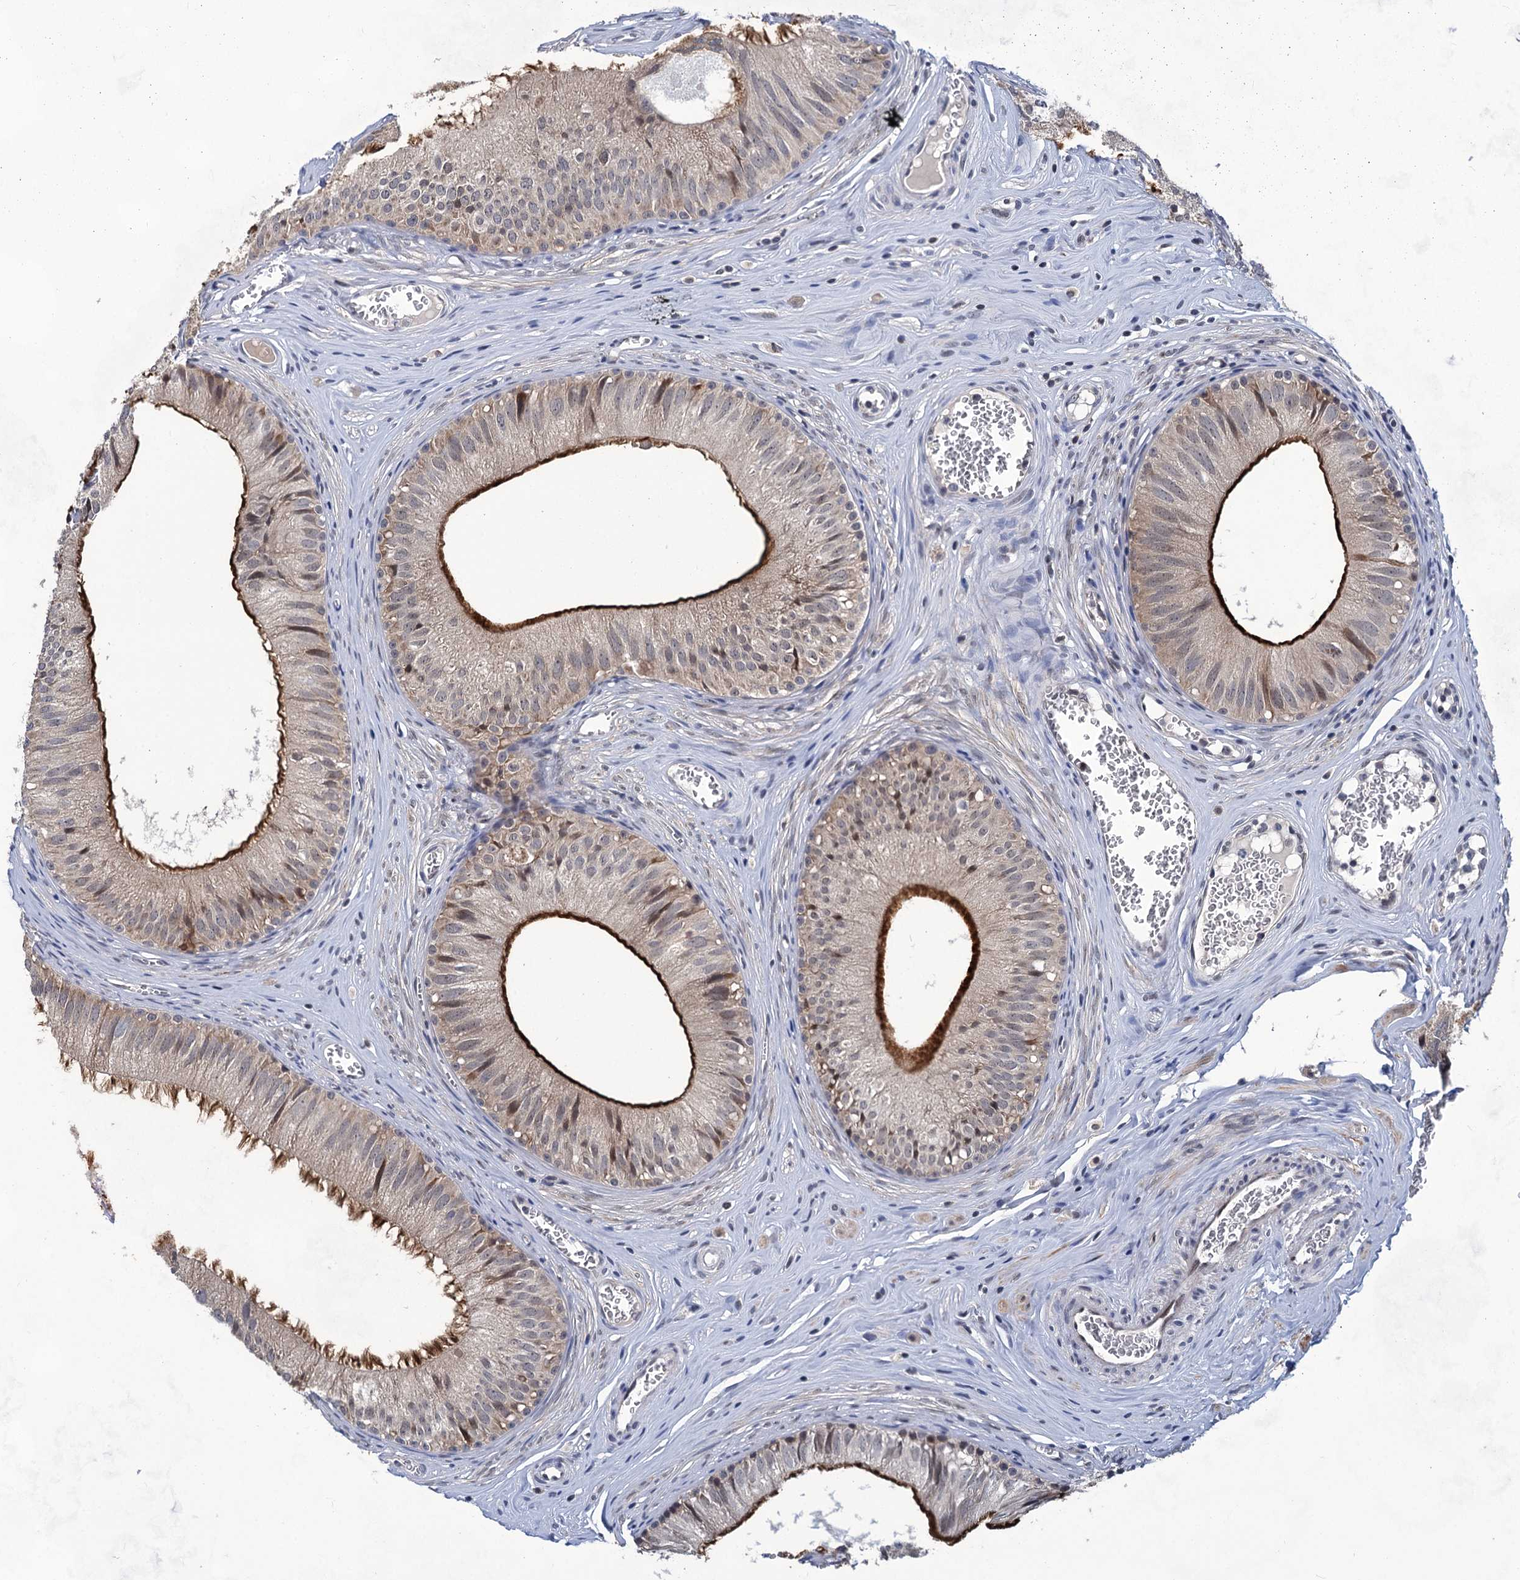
{"staining": {"intensity": "strong", "quantity": "25%-75%", "location": "cytoplasmic/membranous"}, "tissue": "epididymis", "cell_type": "Glandular cells", "image_type": "normal", "snomed": [{"axis": "morphology", "description": "Normal tissue, NOS"}, {"axis": "topography", "description": "Epididymis"}], "caption": "Benign epididymis reveals strong cytoplasmic/membranous staining in about 25%-75% of glandular cells, visualized by immunohistochemistry.", "gene": "TTC17", "patient": {"sex": "male", "age": 36}}